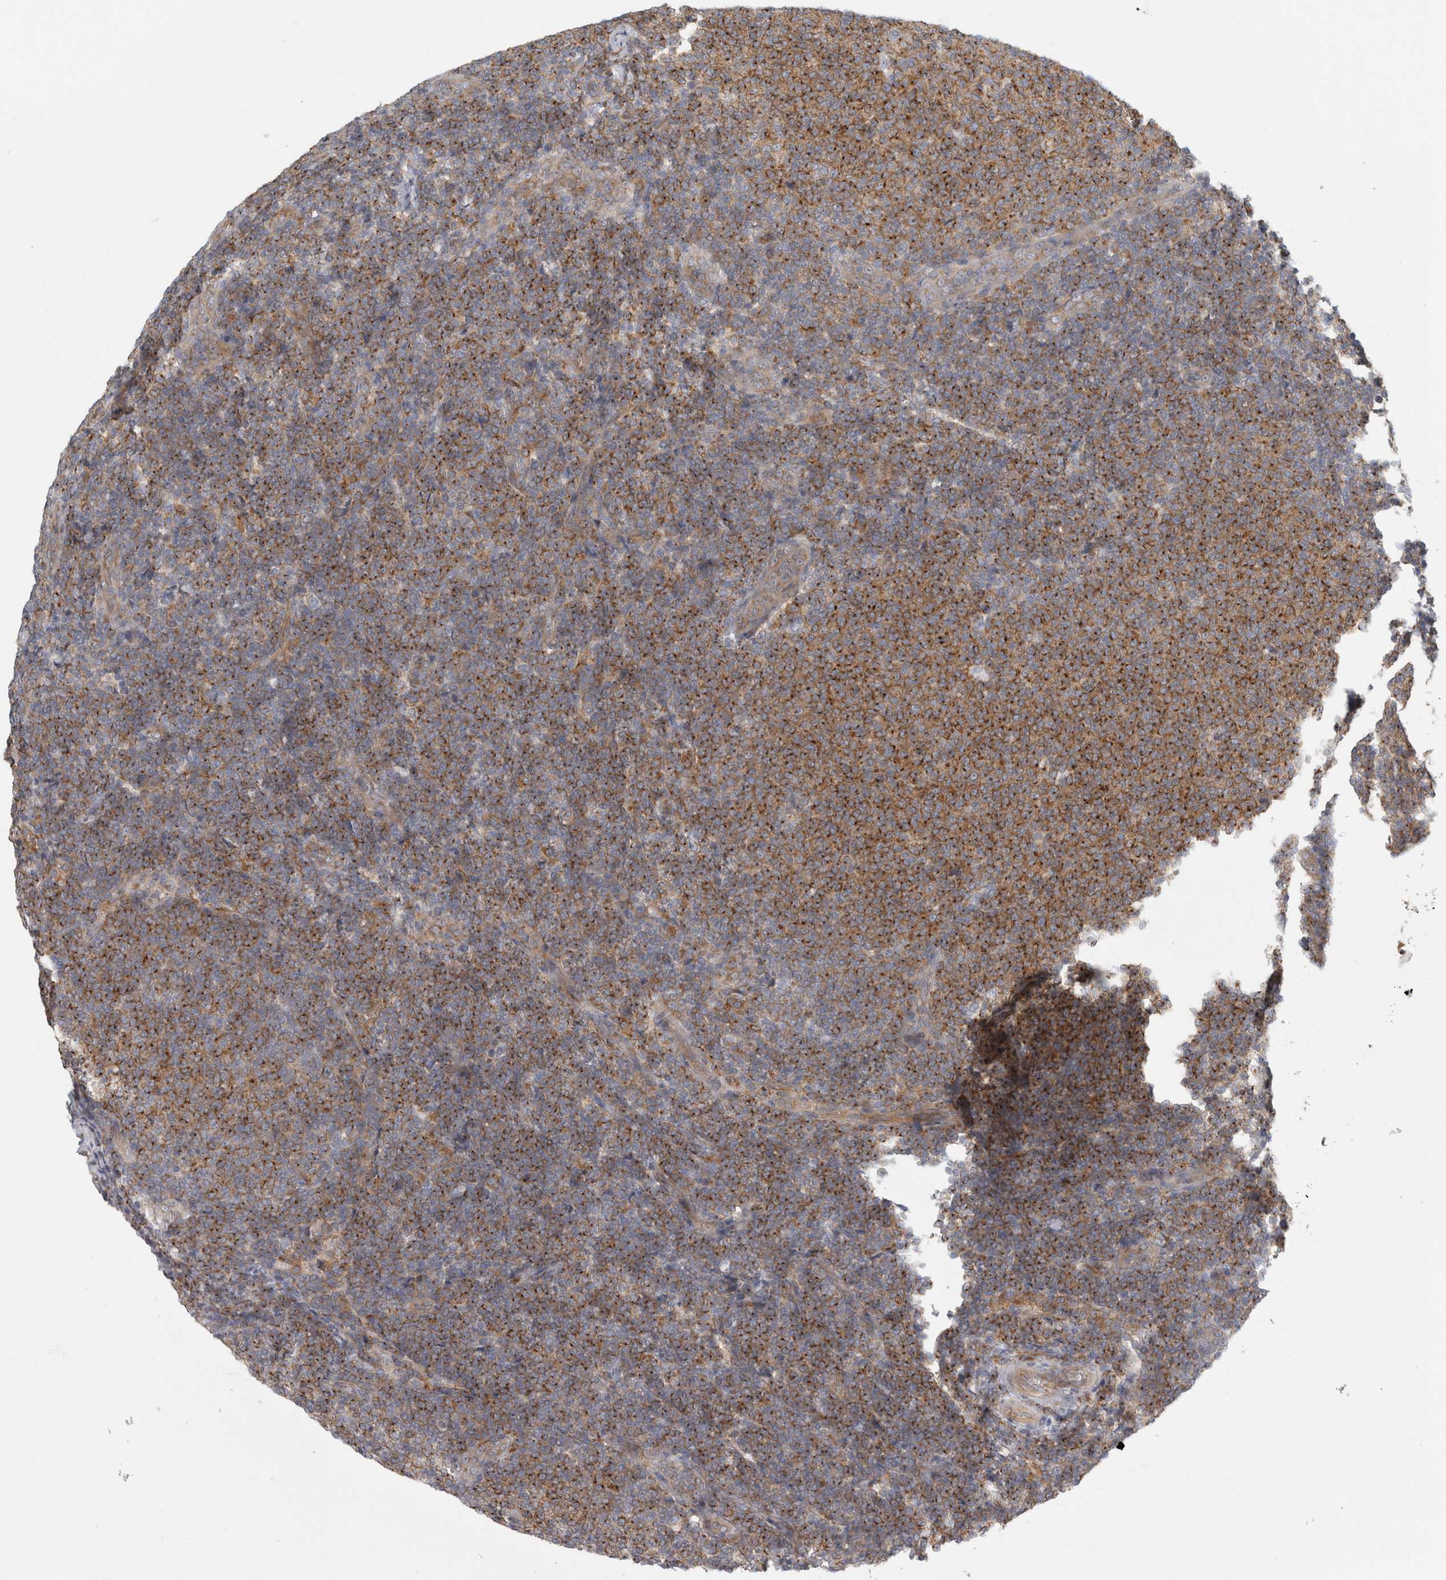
{"staining": {"intensity": "moderate", "quantity": ">75%", "location": "cytoplasmic/membranous"}, "tissue": "lymphoma", "cell_type": "Tumor cells", "image_type": "cancer", "snomed": [{"axis": "morphology", "description": "Malignant lymphoma, non-Hodgkin's type, Low grade"}, {"axis": "topography", "description": "Lymph node"}], "caption": "This image exhibits malignant lymphoma, non-Hodgkin's type (low-grade) stained with immunohistochemistry to label a protein in brown. The cytoplasmic/membranous of tumor cells show moderate positivity for the protein. Nuclei are counter-stained blue.", "gene": "PEX6", "patient": {"sex": "male", "age": 66}}